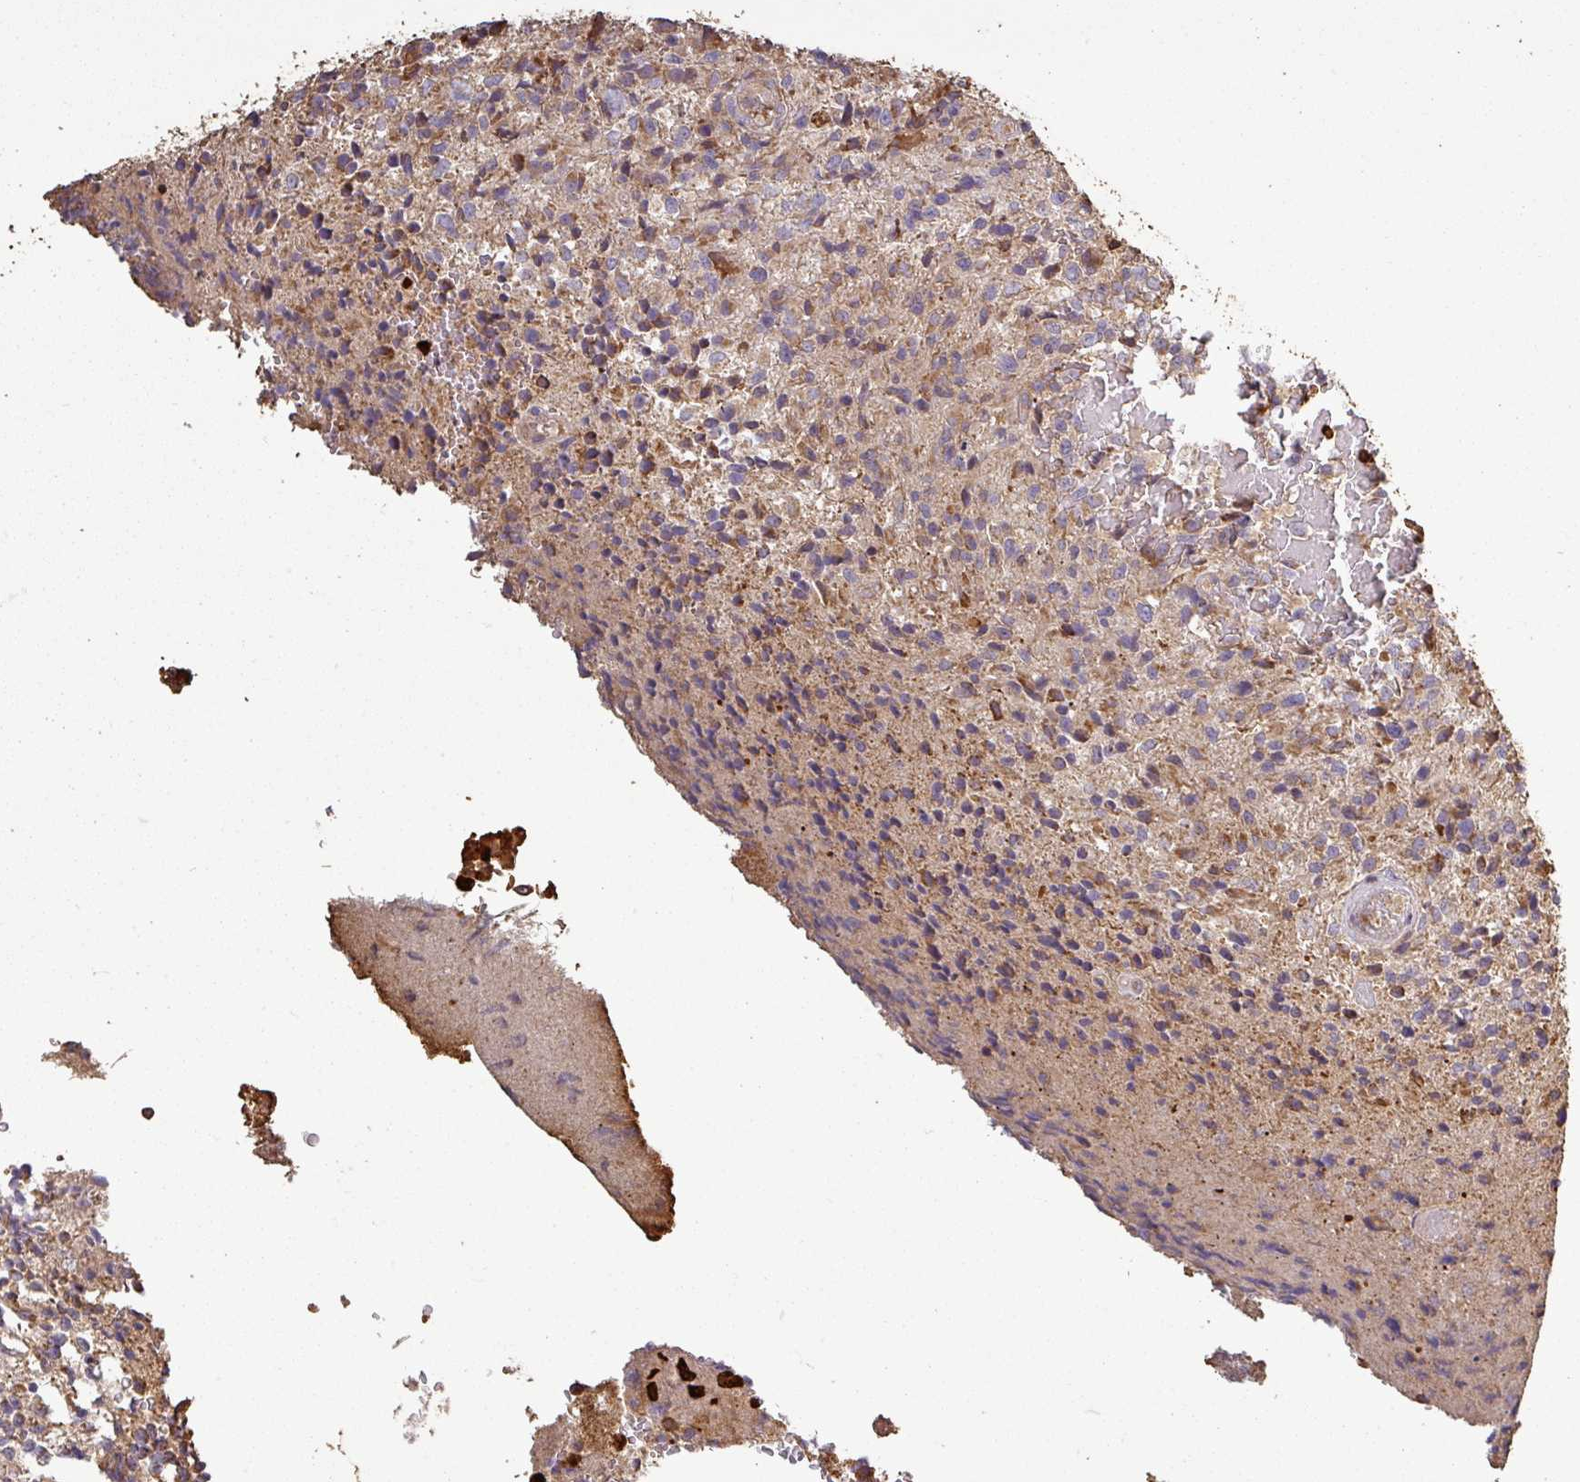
{"staining": {"intensity": "weak", "quantity": ">75%", "location": "cytoplasmic/membranous"}, "tissue": "glioma", "cell_type": "Tumor cells", "image_type": "cancer", "snomed": [{"axis": "morphology", "description": "Normal tissue, NOS"}, {"axis": "morphology", "description": "Glioma, malignant, High grade"}, {"axis": "topography", "description": "Cerebral cortex"}], "caption": "Human malignant high-grade glioma stained with a brown dye demonstrates weak cytoplasmic/membranous positive staining in approximately >75% of tumor cells.", "gene": "PLEKHM1", "patient": {"sex": "male", "age": 56}}